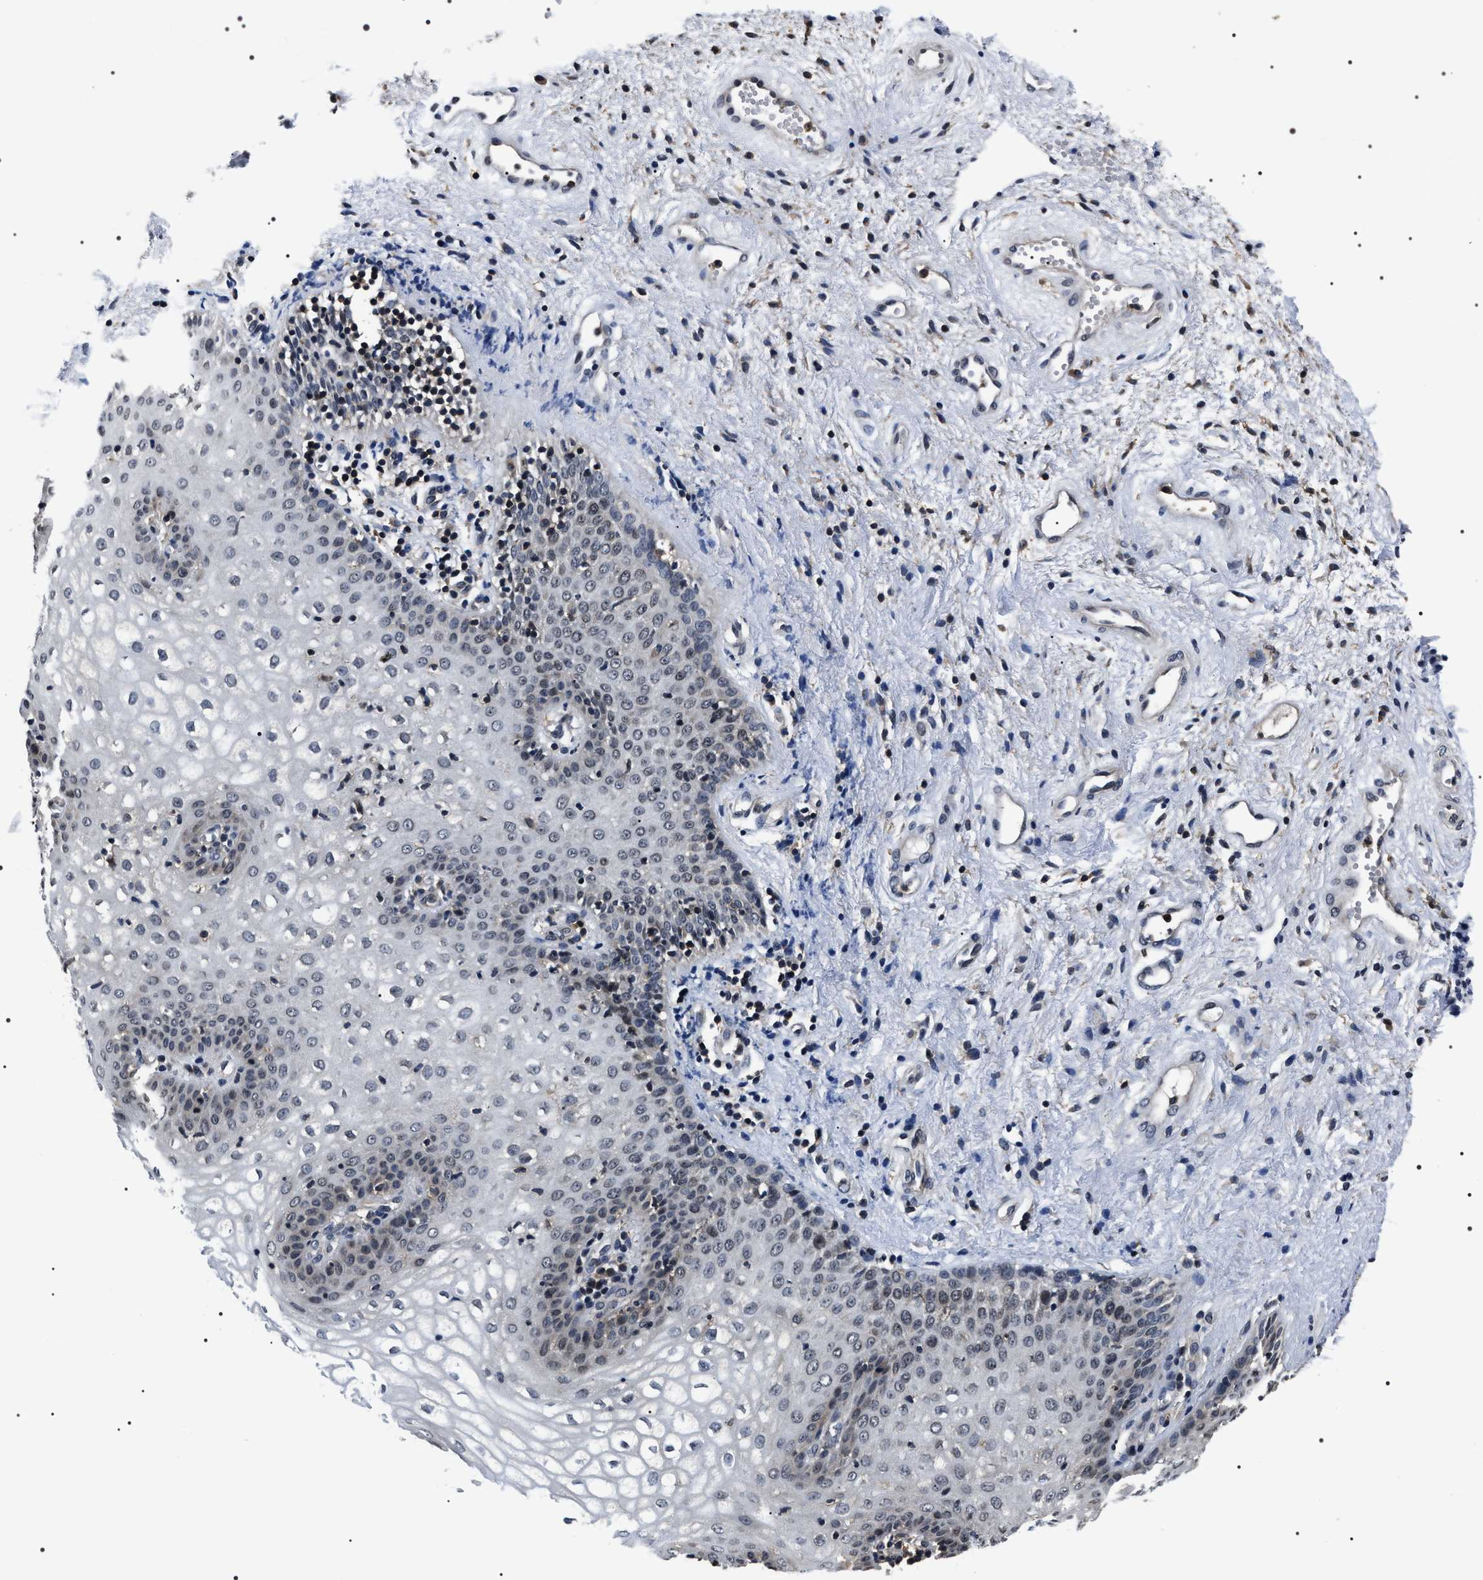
{"staining": {"intensity": "weak", "quantity": "<25%", "location": "nuclear"}, "tissue": "vagina", "cell_type": "Squamous epithelial cells", "image_type": "normal", "snomed": [{"axis": "morphology", "description": "Normal tissue, NOS"}, {"axis": "topography", "description": "Vagina"}], "caption": "Immunohistochemistry of unremarkable human vagina demonstrates no positivity in squamous epithelial cells.", "gene": "SIPA1", "patient": {"sex": "female", "age": 34}}